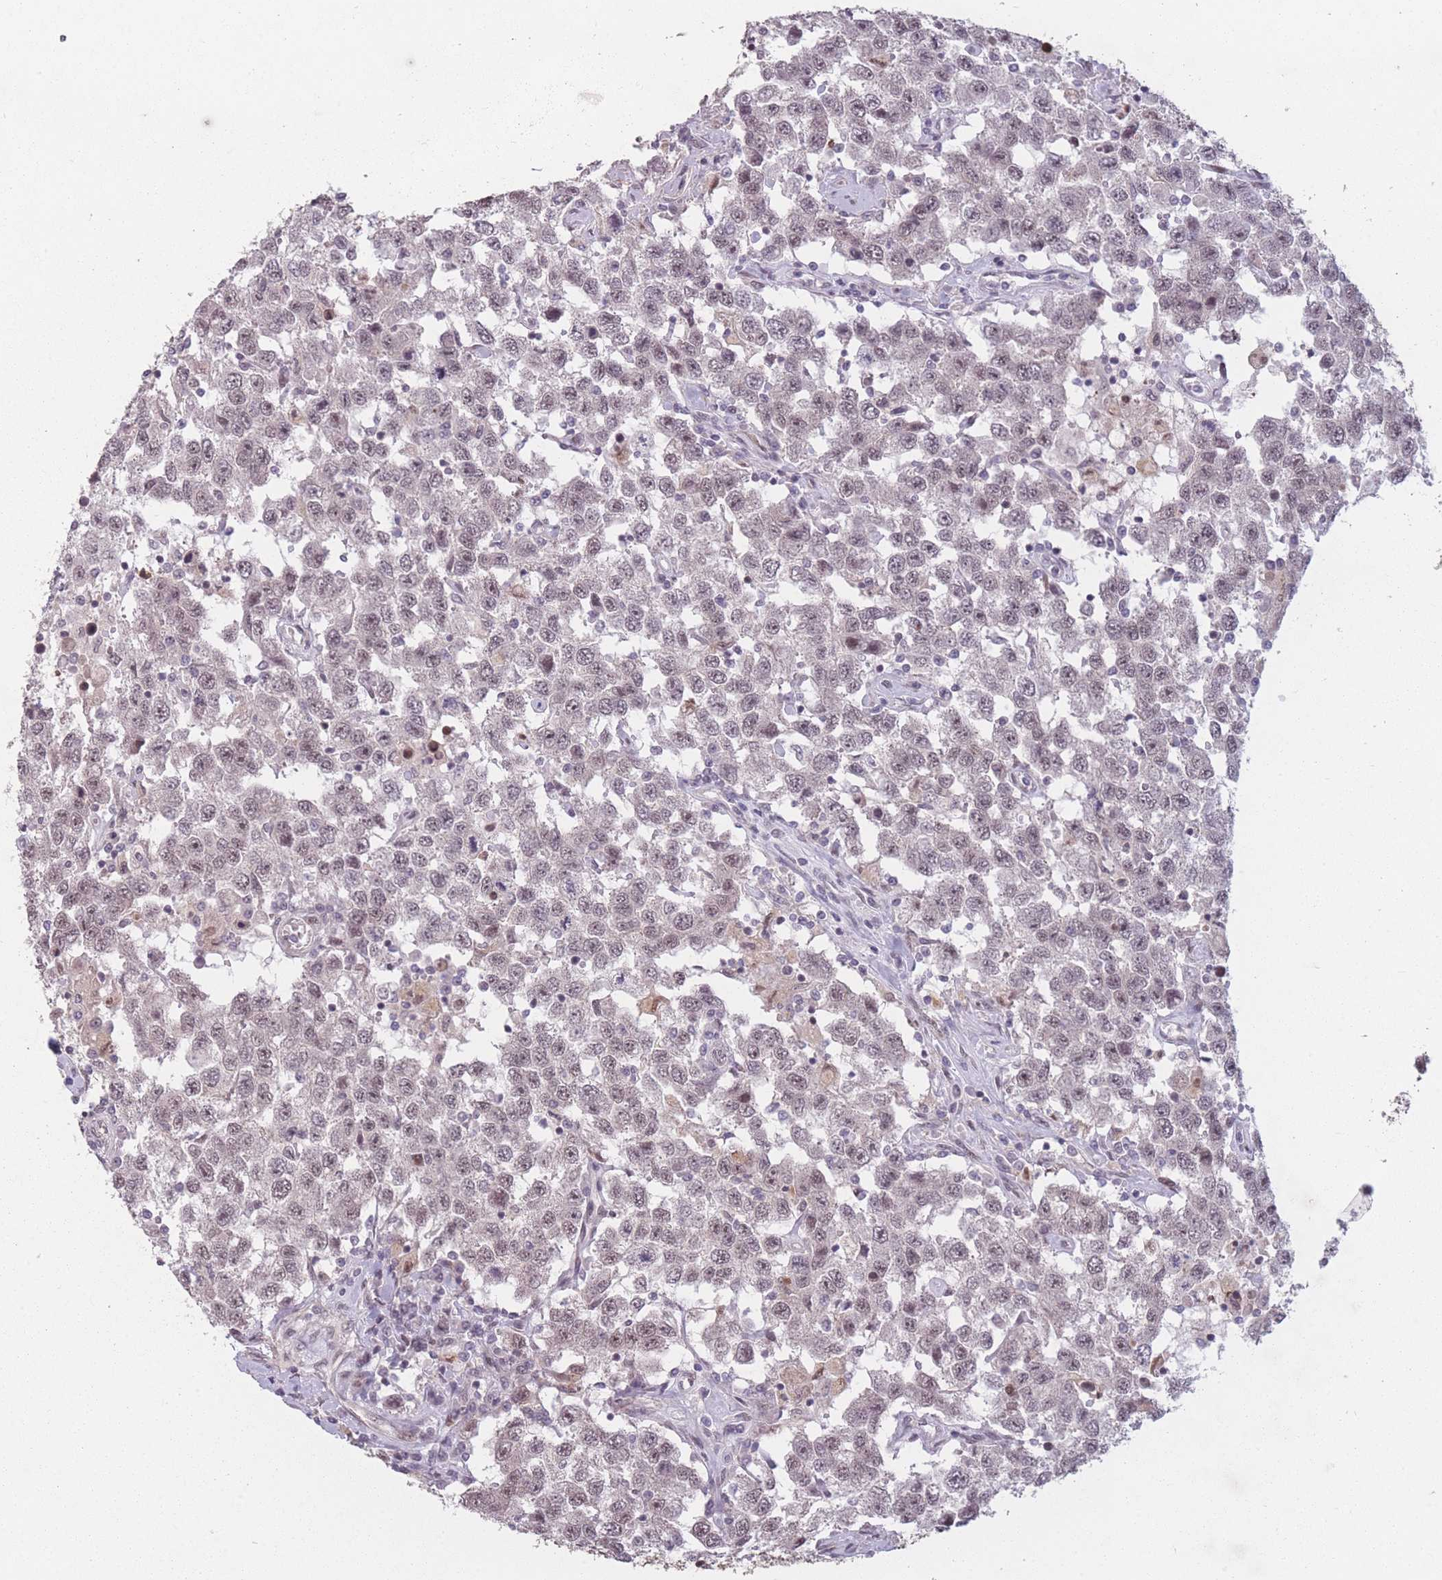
{"staining": {"intensity": "weak", "quantity": ">75%", "location": "nuclear"}, "tissue": "testis cancer", "cell_type": "Tumor cells", "image_type": "cancer", "snomed": [{"axis": "morphology", "description": "Seminoma, NOS"}, {"axis": "topography", "description": "Testis"}], "caption": "IHC (DAB (3,3'-diaminobenzidine)) staining of testis seminoma shows weak nuclear protein staining in about >75% of tumor cells. The protein is shown in brown color, while the nuclei are stained blue.", "gene": "SUPT6H", "patient": {"sex": "male", "age": 41}}